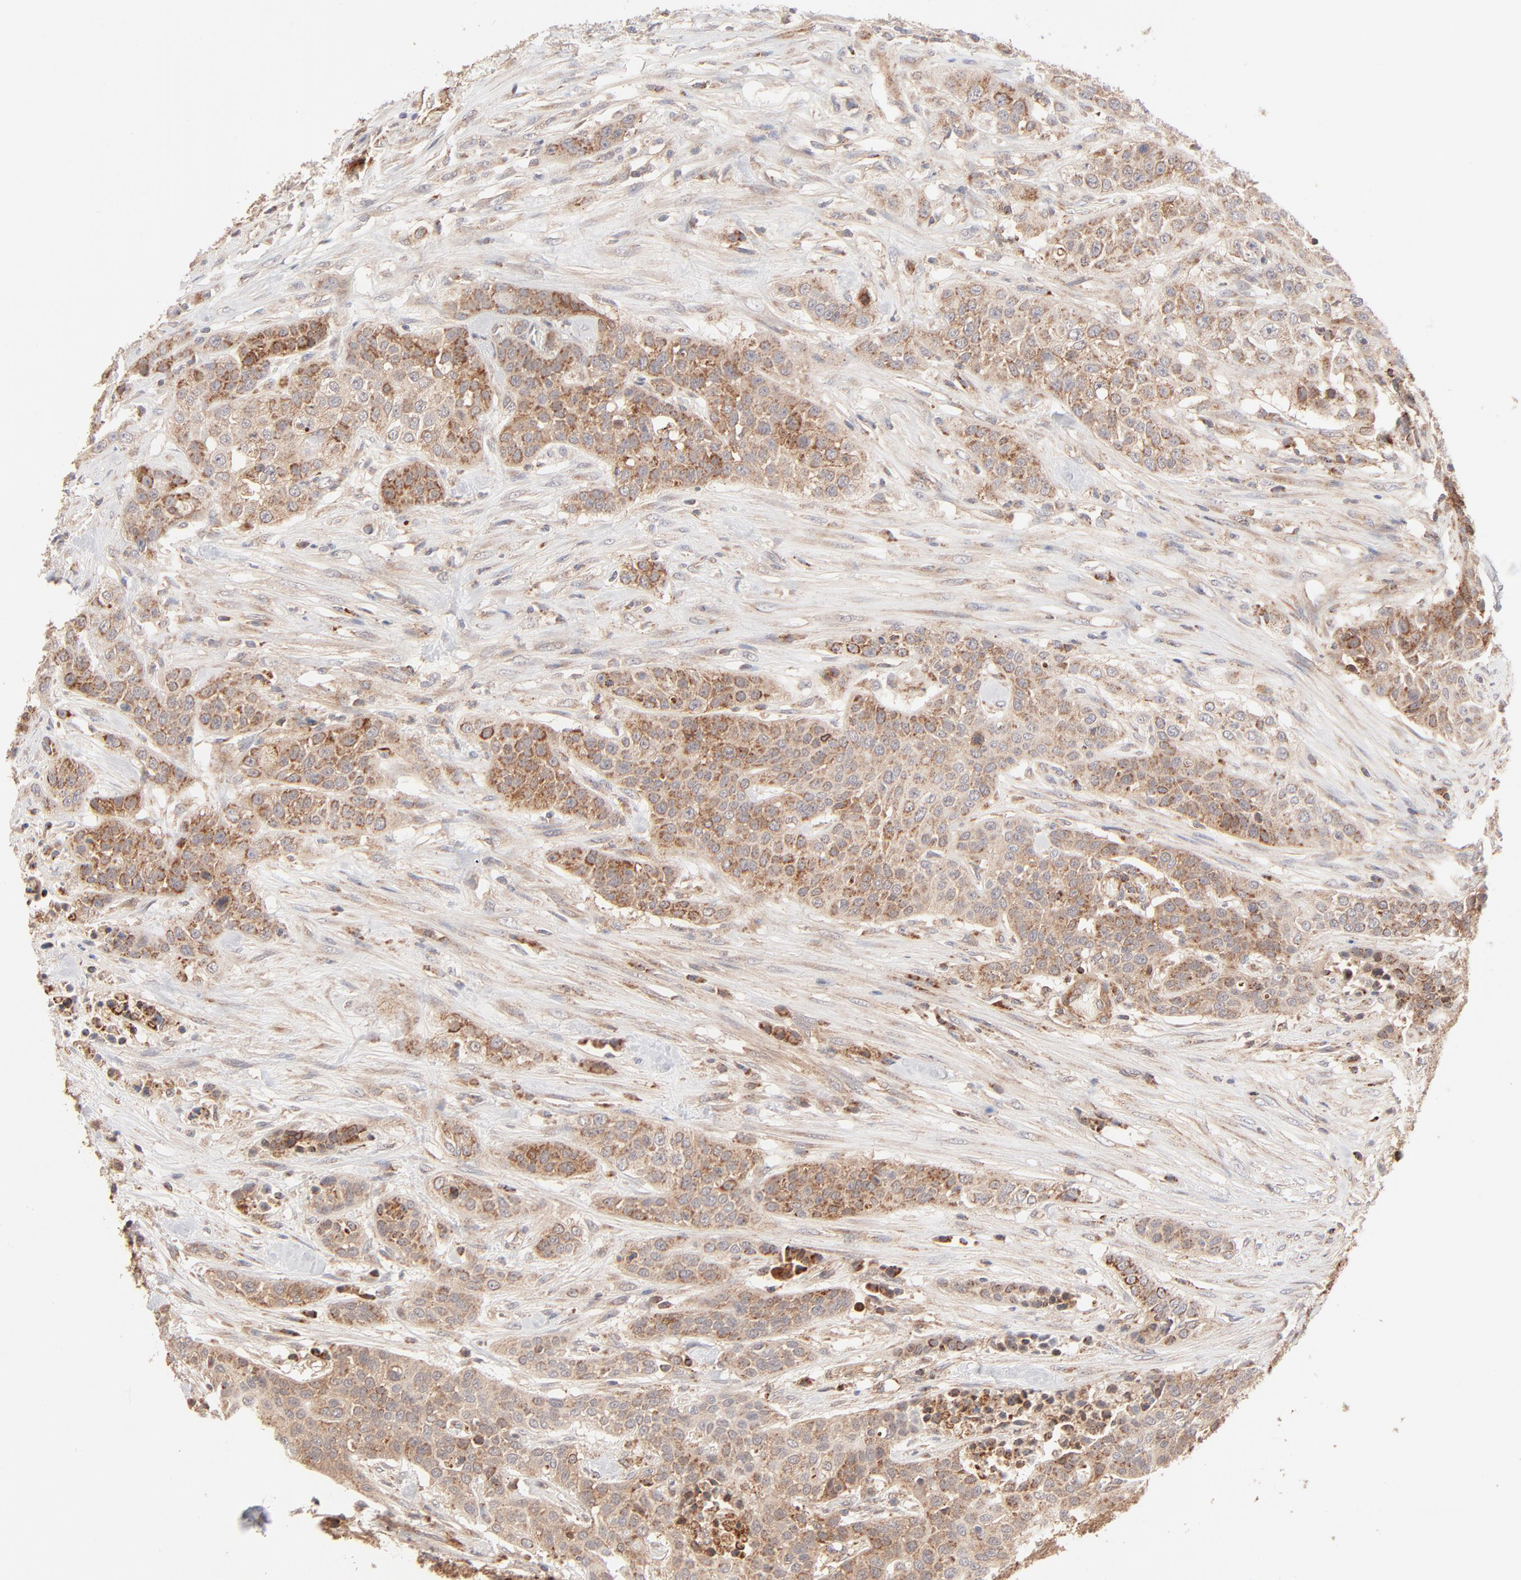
{"staining": {"intensity": "strong", "quantity": ">75%", "location": "cytoplasmic/membranous"}, "tissue": "urothelial cancer", "cell_type": "Tumor cells", "image_type": "cancer", "snomed": [{"axis": "morphology", "description": "Urothelial carcinoma, High grade"}, {"axis": "topography", "description": "Urinary bladder"}], "caption": "Human urothelial cancer stained for a protein (brown) shows strong cytoplasmic/membranous positive positivity in about >75% of tumor cells.", "gene": "CSPG4", "patient": {"sex": "male", "age": 74}}